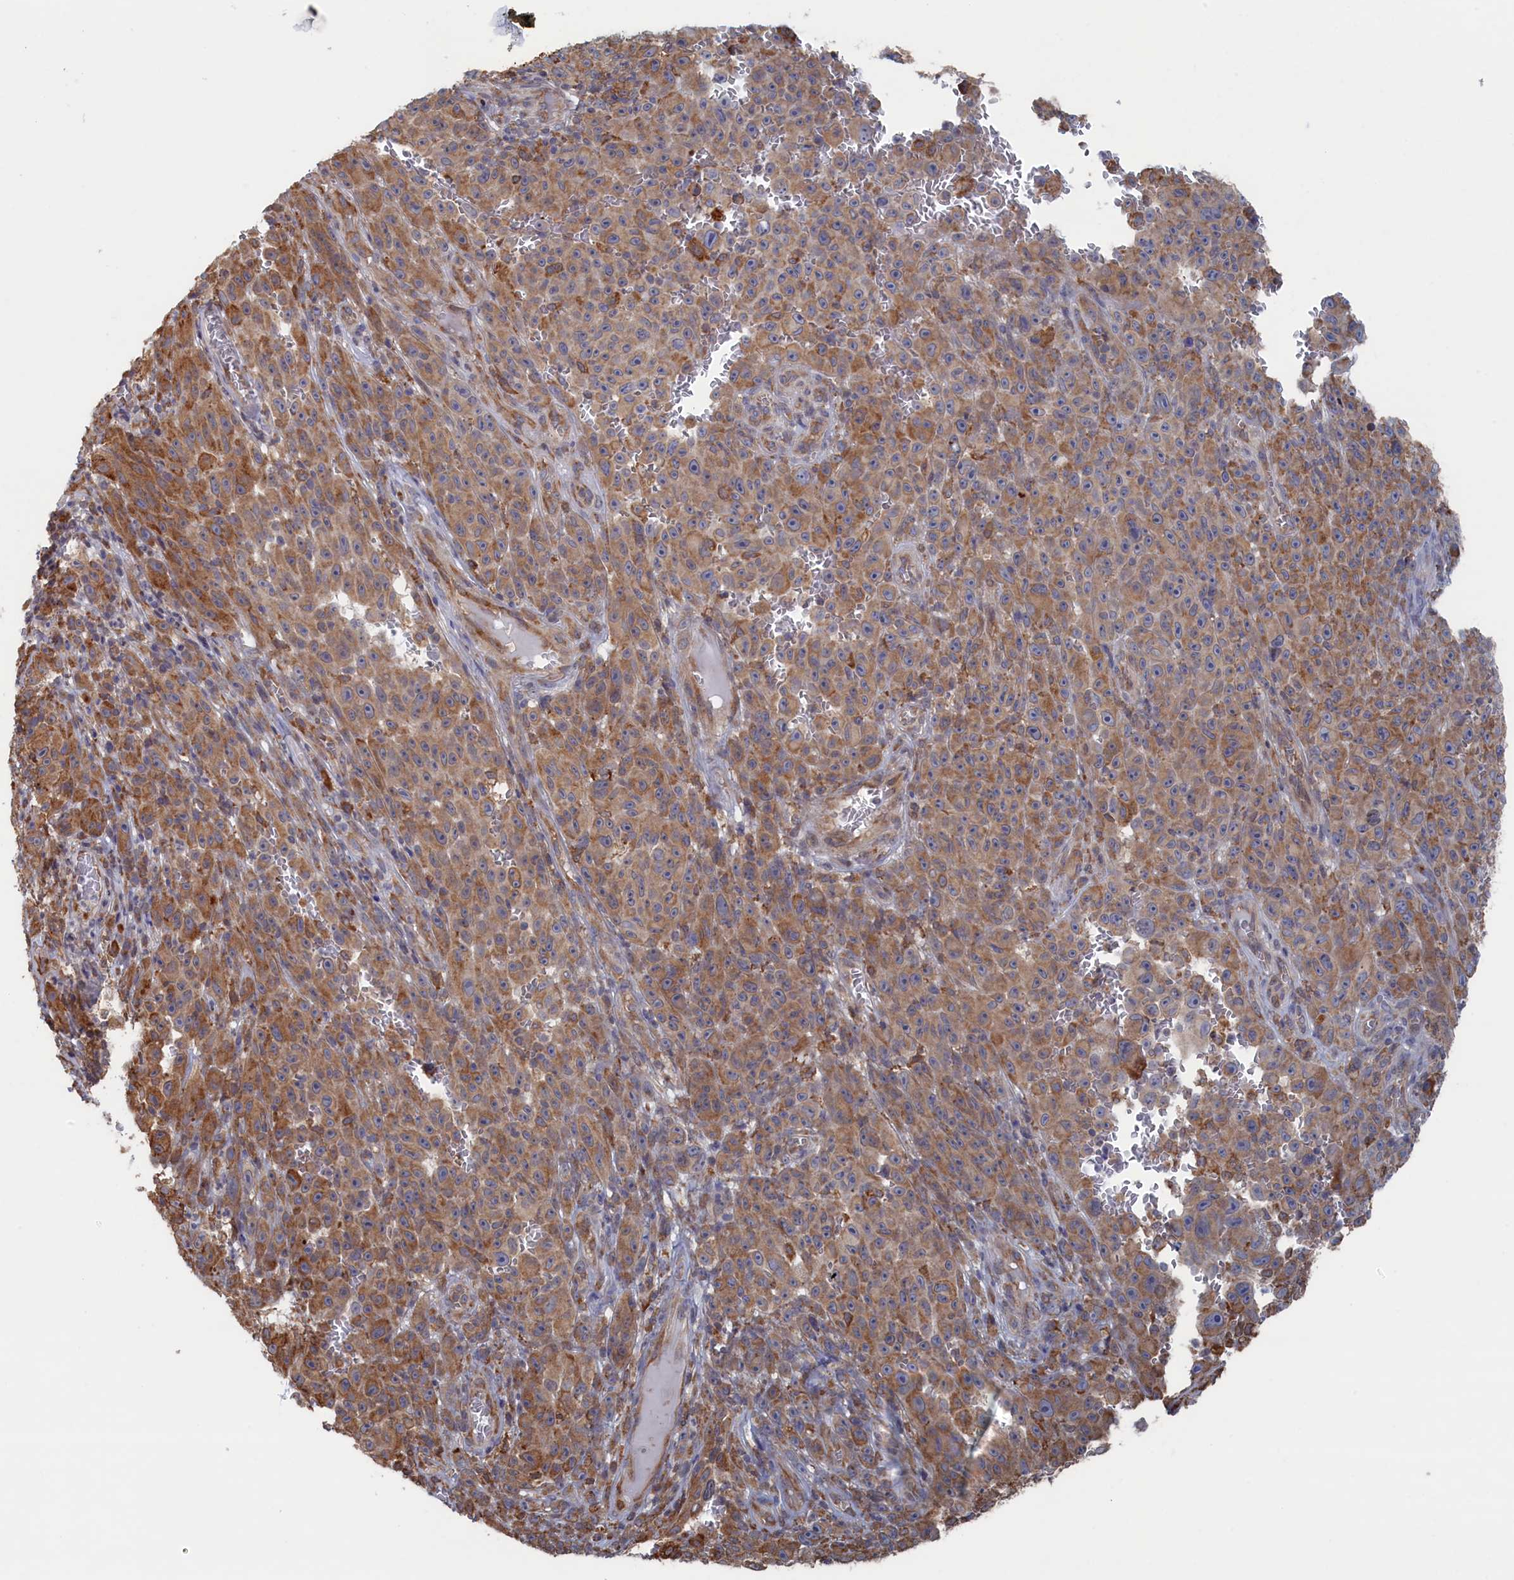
{"staining": {"intensity": "moderate", "quantity": ">75%", "location": "cytoplasmic/membranous"}, "tissue": "melanoma", "cell_type": "Tumor cells", "image_type": "cancer", "snomed": [{"axis": "morphology", "description": "Malignant melanoma, NOS"}, {"axis": "topography", "description": "Skin"}], "caption": "This photomicrograph exhibits immunohistochemistry staining of human malignant melanoma, with medium moderate cytoplasmic/membranous expression in approximately >75% of tumor cells.", "gene": "BPIFB6", "patient": {"sex": "female", "age": 82}}